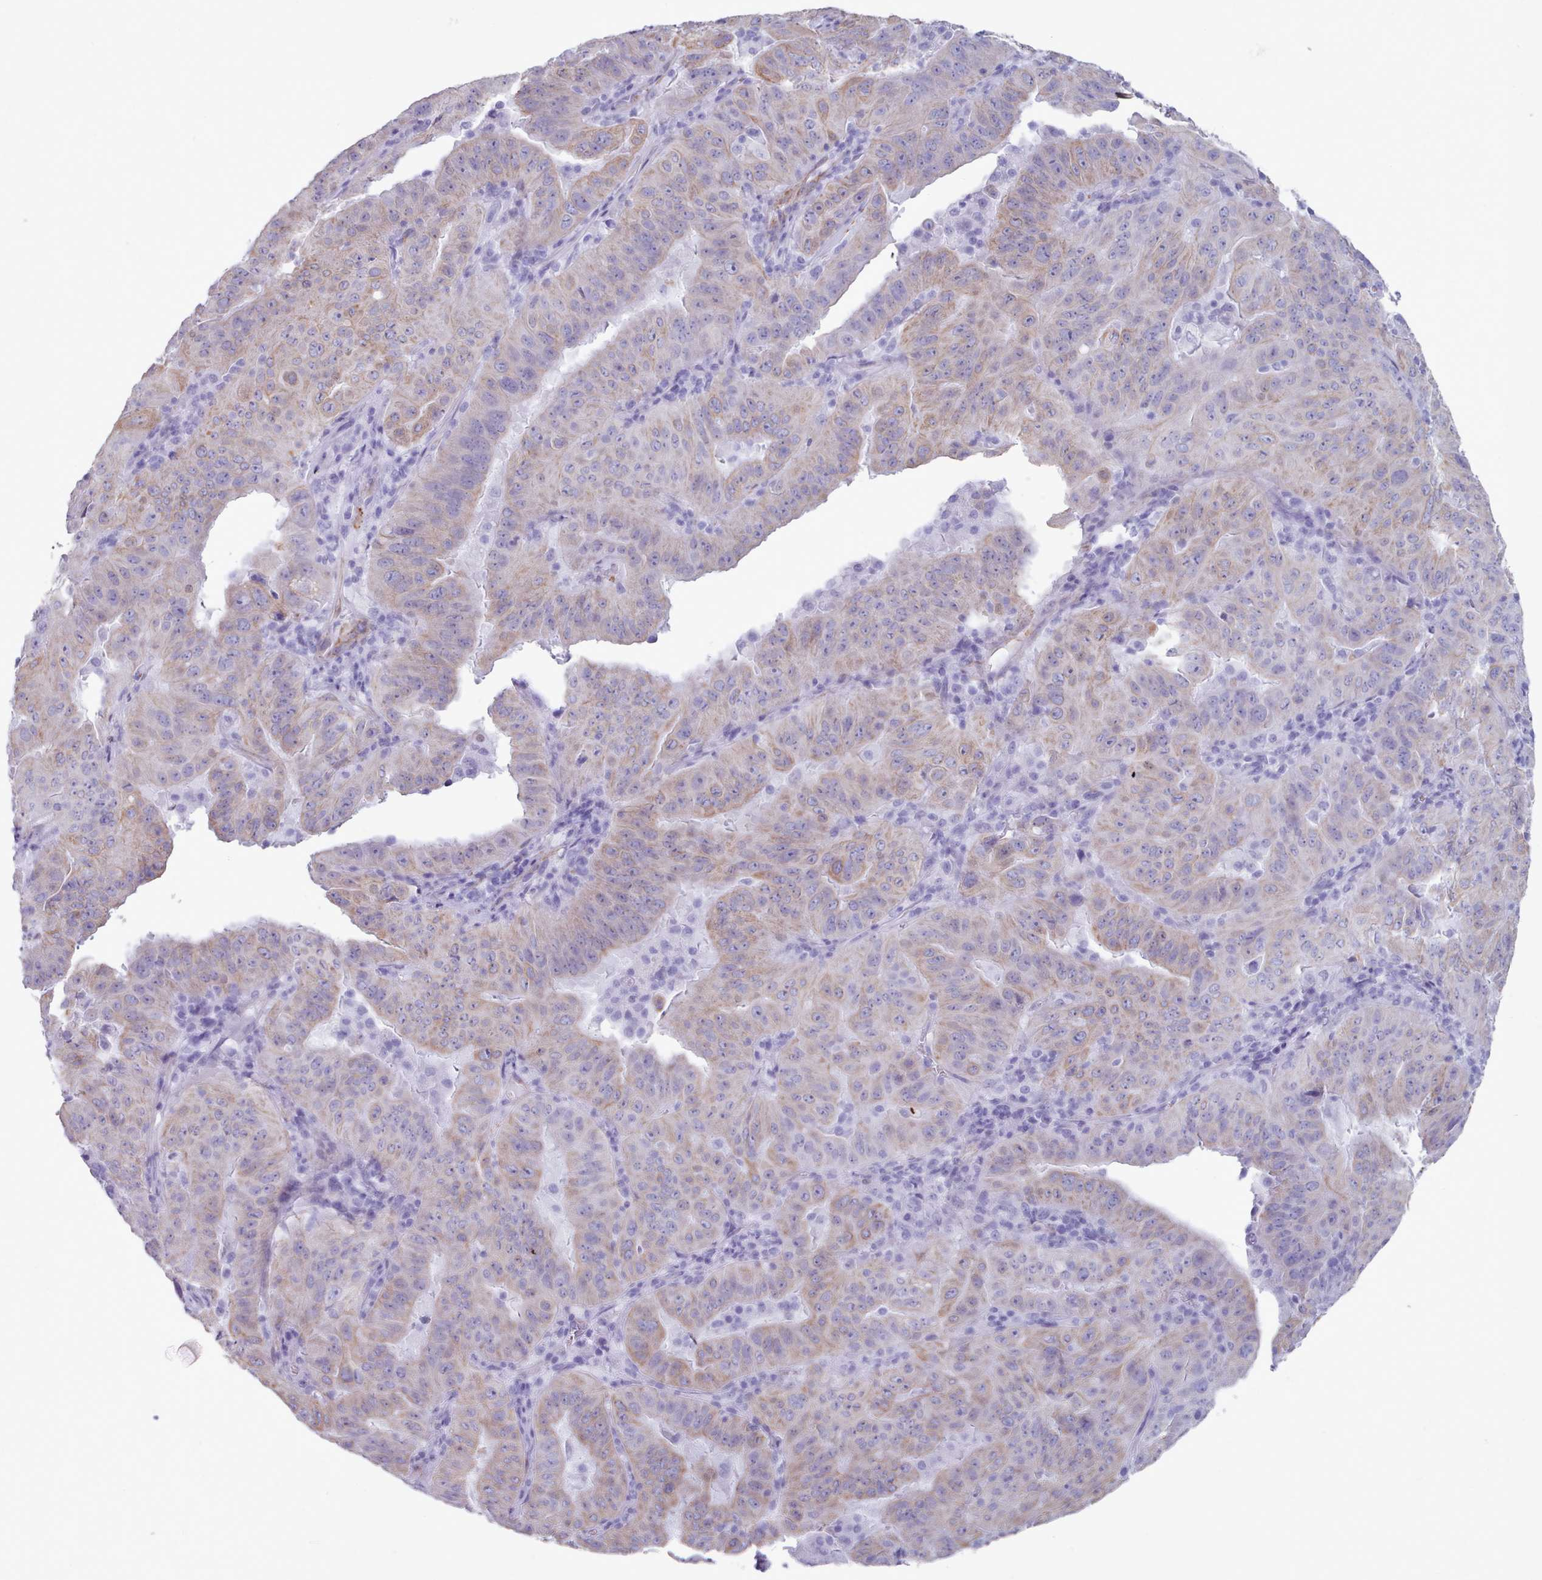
{"staining": {"intensity": "weak", "quantity": "25%-75%", "location": "cytoplasmic/membranous"}, "tissue": "pancreatic cancer", "cell_type": "Tumor cells", "image_type": "cancer", "snomed": [{"axis": "morphology", "description": "Adenocarcinoma, NOS"}, {"axis": "topography", "description": "Pancreas"}], "caption": "Pancreatic cancer was stained to show a protein in brown. There is low levels of weak cytoplasmic/membranous staining in about 25%-75% of tumor cells.", "gene": "FPGS", "patient": {"sex": "male", "age": 63}}